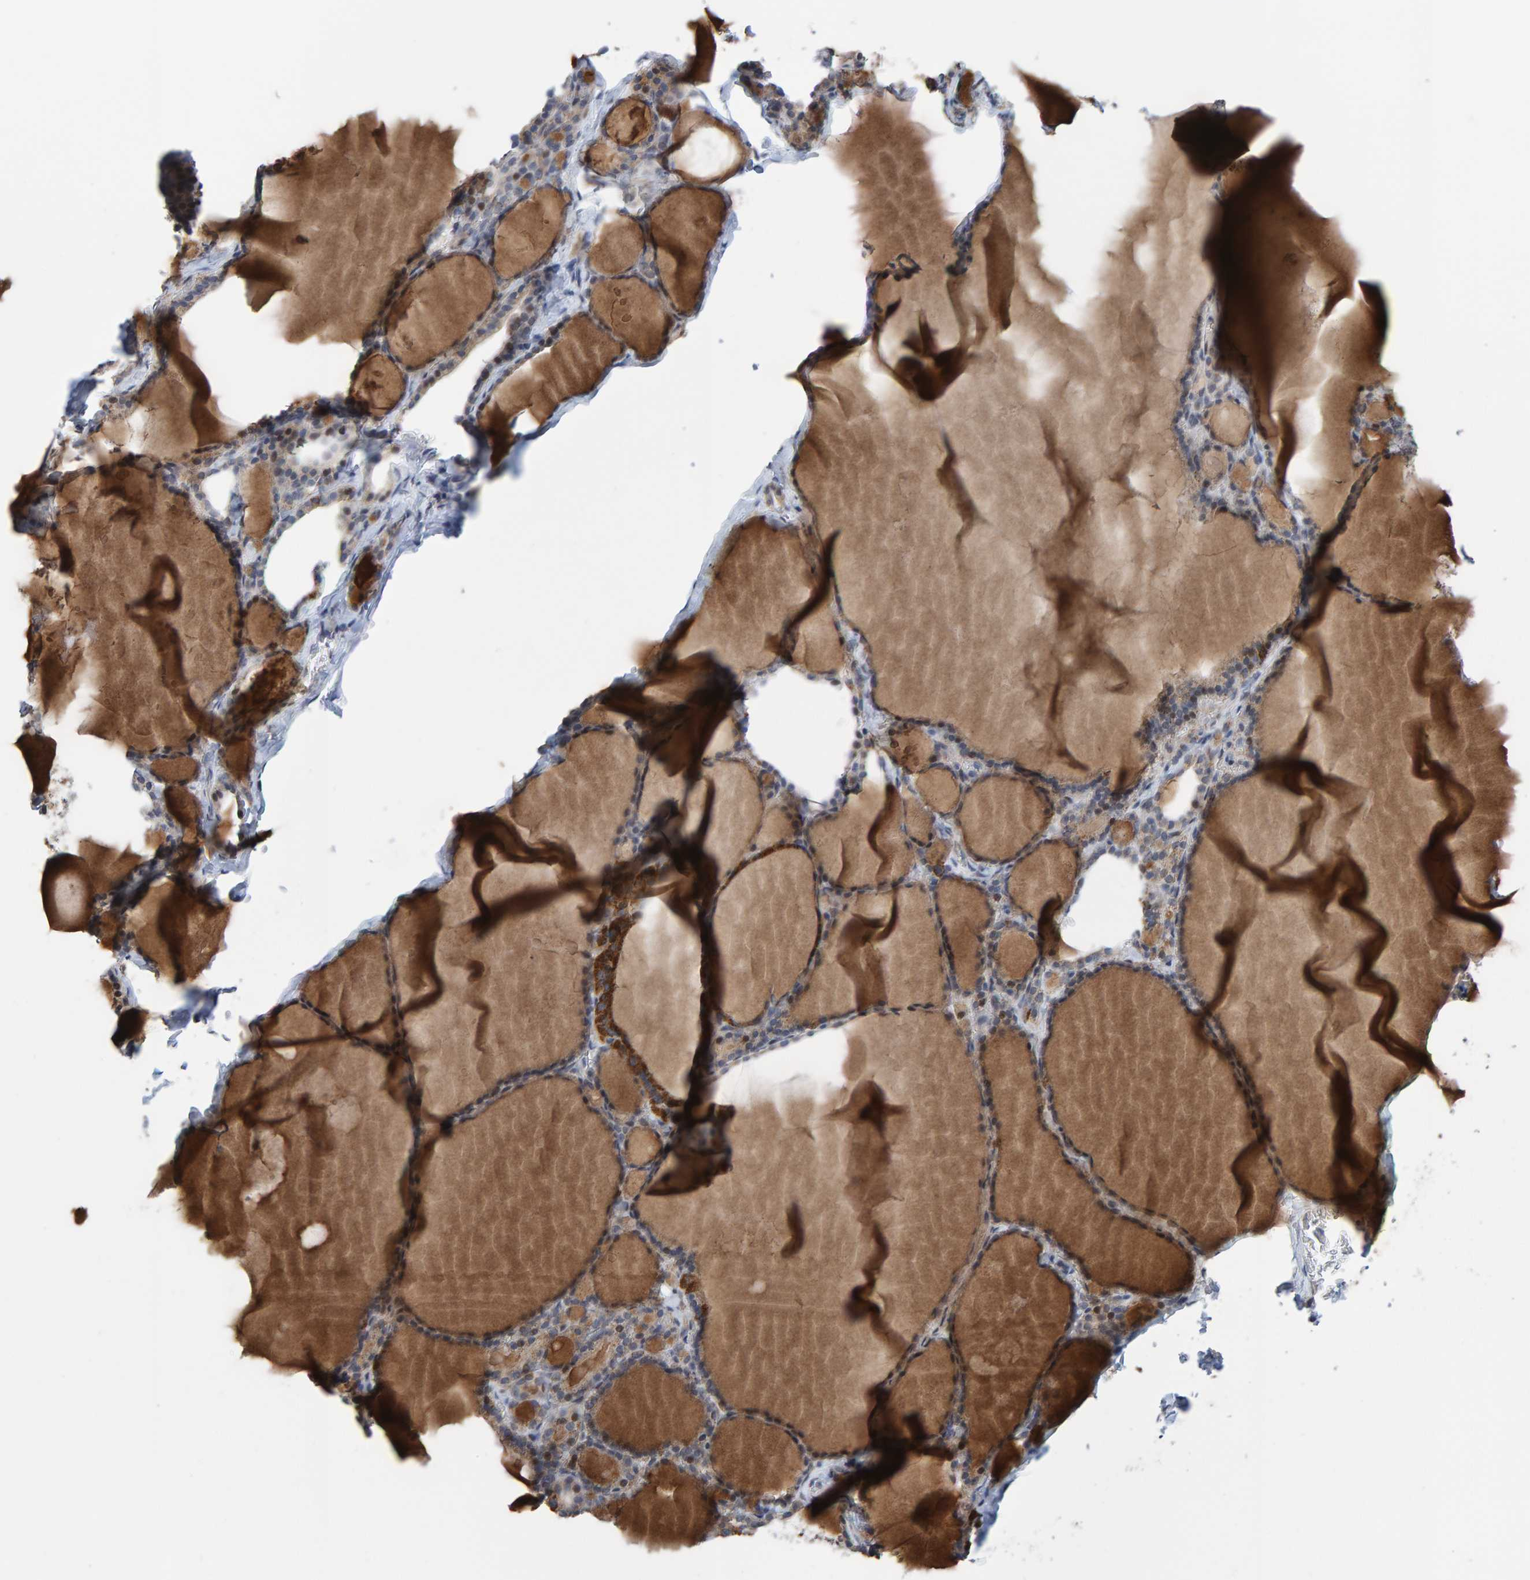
{"staining": {"intensity": "weak", "quantity": ">75%", "location": "cytoplasmic/membranous"}, "tissue": "thyroid gland", "cell_type": "Glandular cells", "image_type": "normal", "snomed": [{"axis": "morphology", "description": "Normal tissue, NOS"}, {"axis": "topography", "description": "Thyroid gland"}], "caption": "Glandular cells demonstrate weak cytoplasmic/membranous positivity in approximately >75% of cells in normal thyroid gland.", "gene": "USP43", "patient": {"sex": "male", "age": 56}}